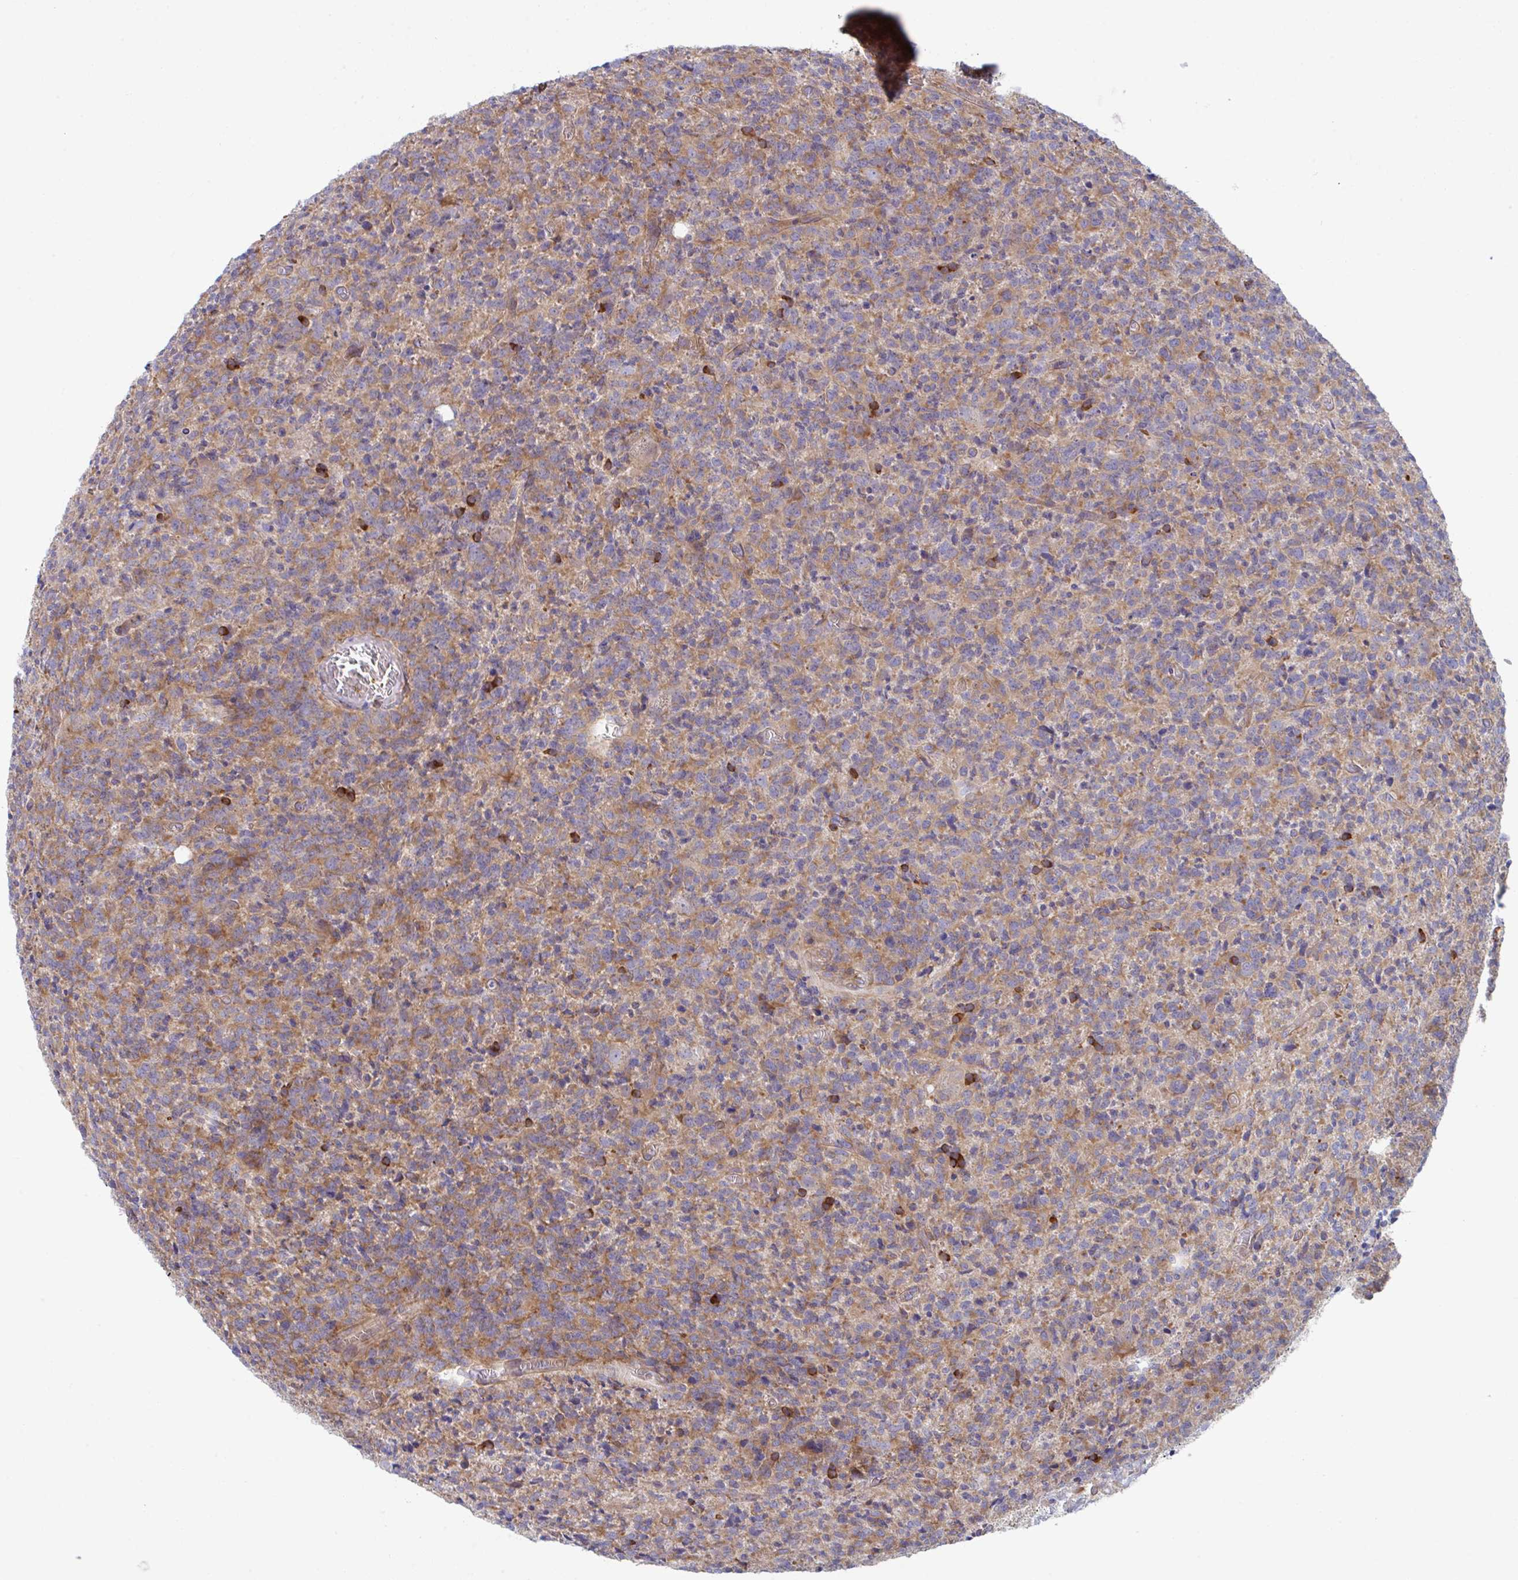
{"staining": {"intensity": "moderate", "quantity": ">75%", "location": "cytoplasmic/membranous"}, "tissue": "glioma", "cell_type": "Tumor cells", "image_type": "cancer", "snomed": [{"axis": "morphology", "description": "Glioma, malignant, High grade"}, {"axis": "topography", "description": "Brain"}], "caption": "IHC staining of glioma, which exhibits medium levels of moderate cytoplasmic/membranous positivity in about >75% of tumor cells indicating moderate cytoplasmic/membranous protein staining. The staining was performed using DAB (3,3'-diaminobenzidine) (brown) for protein detection and nuclei were counterstained in hematoxylin (blue).", "gene": "WNK1", "patient": {"sex": "male", "age": 76}}